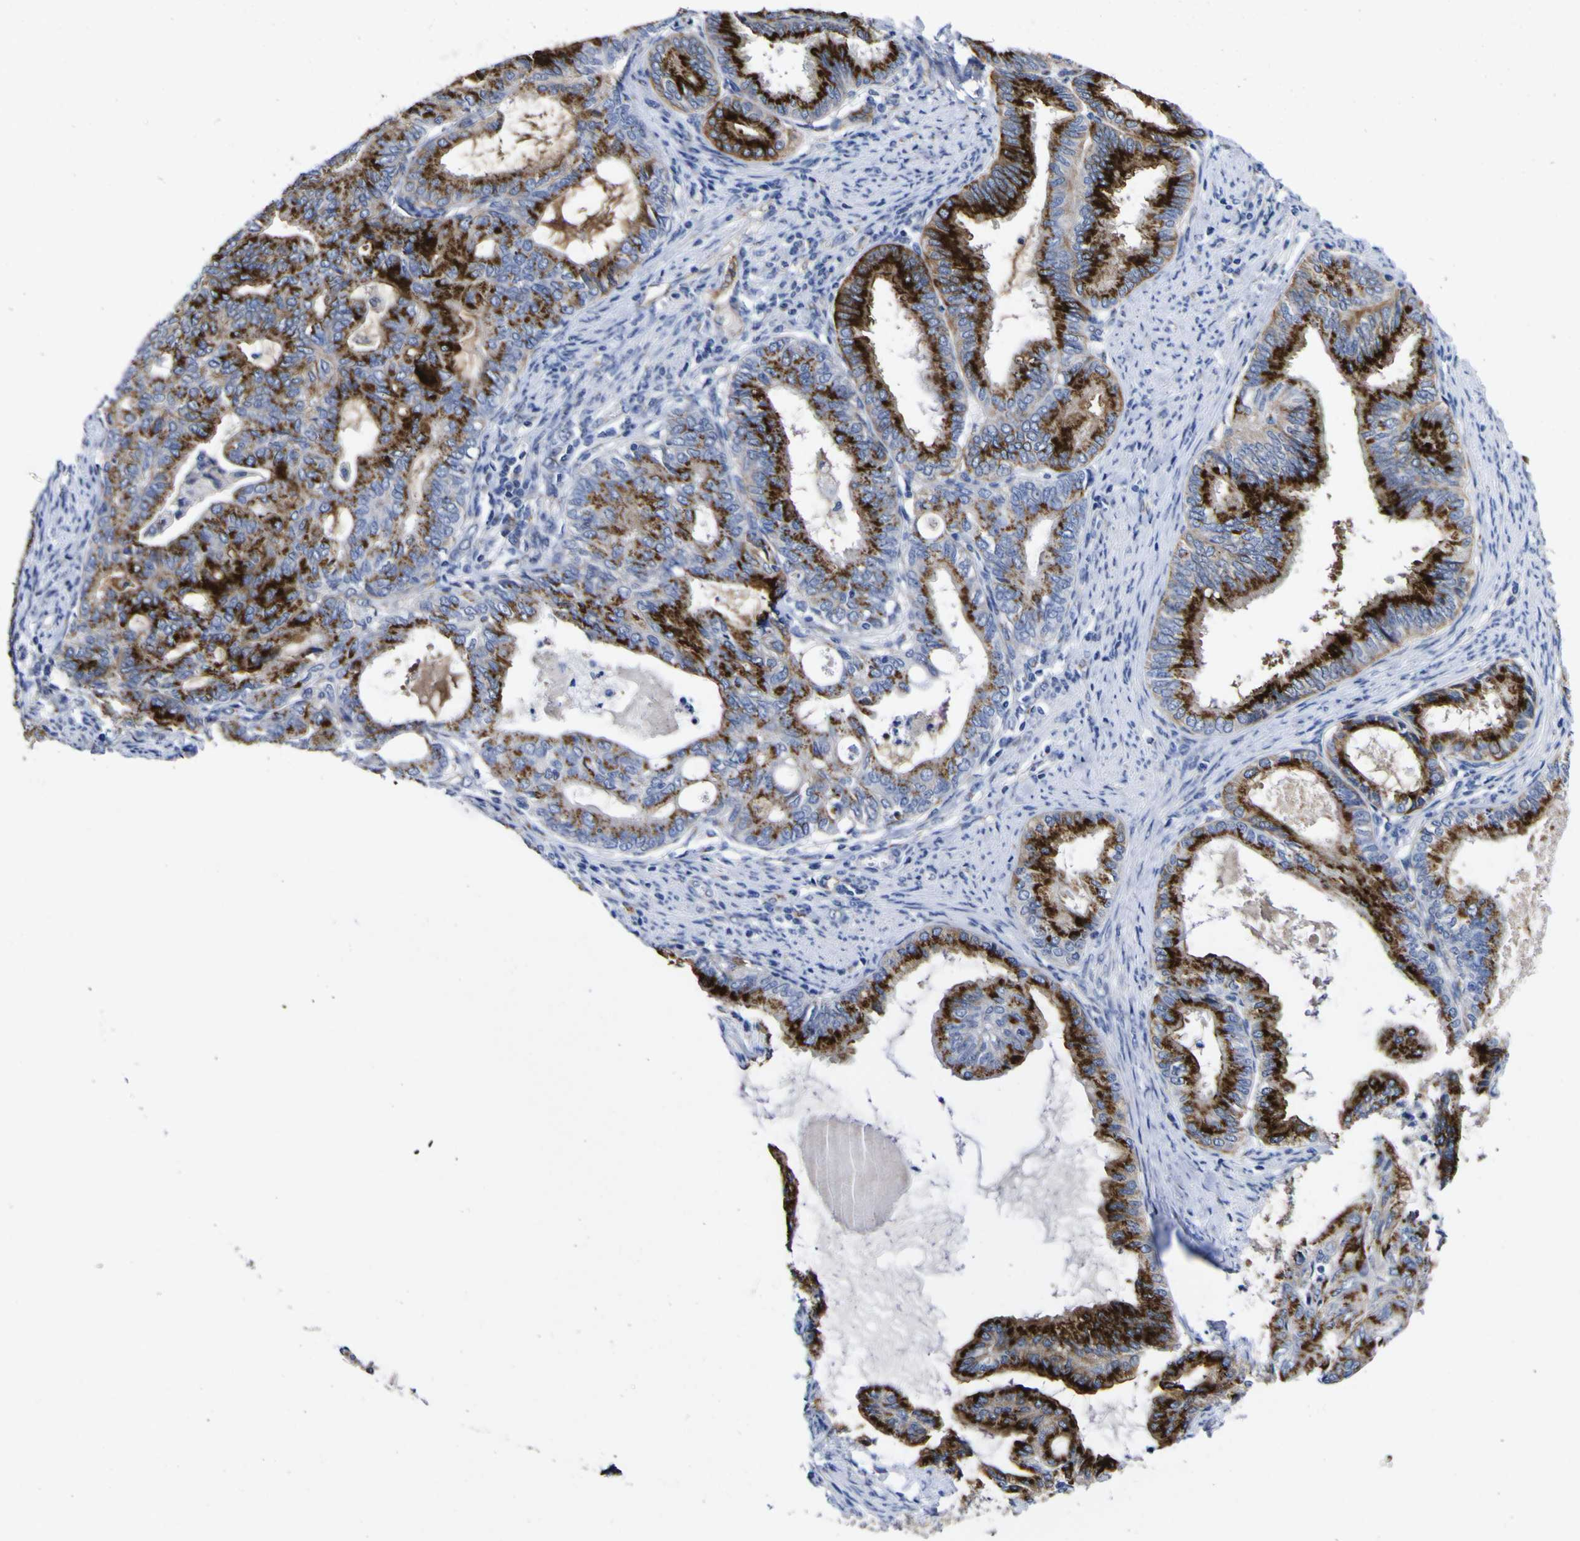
{"staining": {"intensity": "strong", "quantity": ">75%", "location": "cytoplasmic/membranous"}, "tissue": "endometrial cancer", "cell_type": "Tumor cells", "image_type": "cancer", "snomed": [{"axis": "morphology", "description": "Adenocarcinoma, NOS"}, {"axis": "topography", "description": "Endometrium"}], "caption": "Immunohistochemistry (IHC) image of neoplastic tissue: endometrial adenocarcinoma stained using immunohistochemistry demonstrates high levels of strong protein expression localized specifically in the cytoplasmic/membranous of tumor cells, appearing as a cytoplasmic/membranous brown color.", "gene": "GOLM1", "patient": {"sex": "female", "age": 86}}